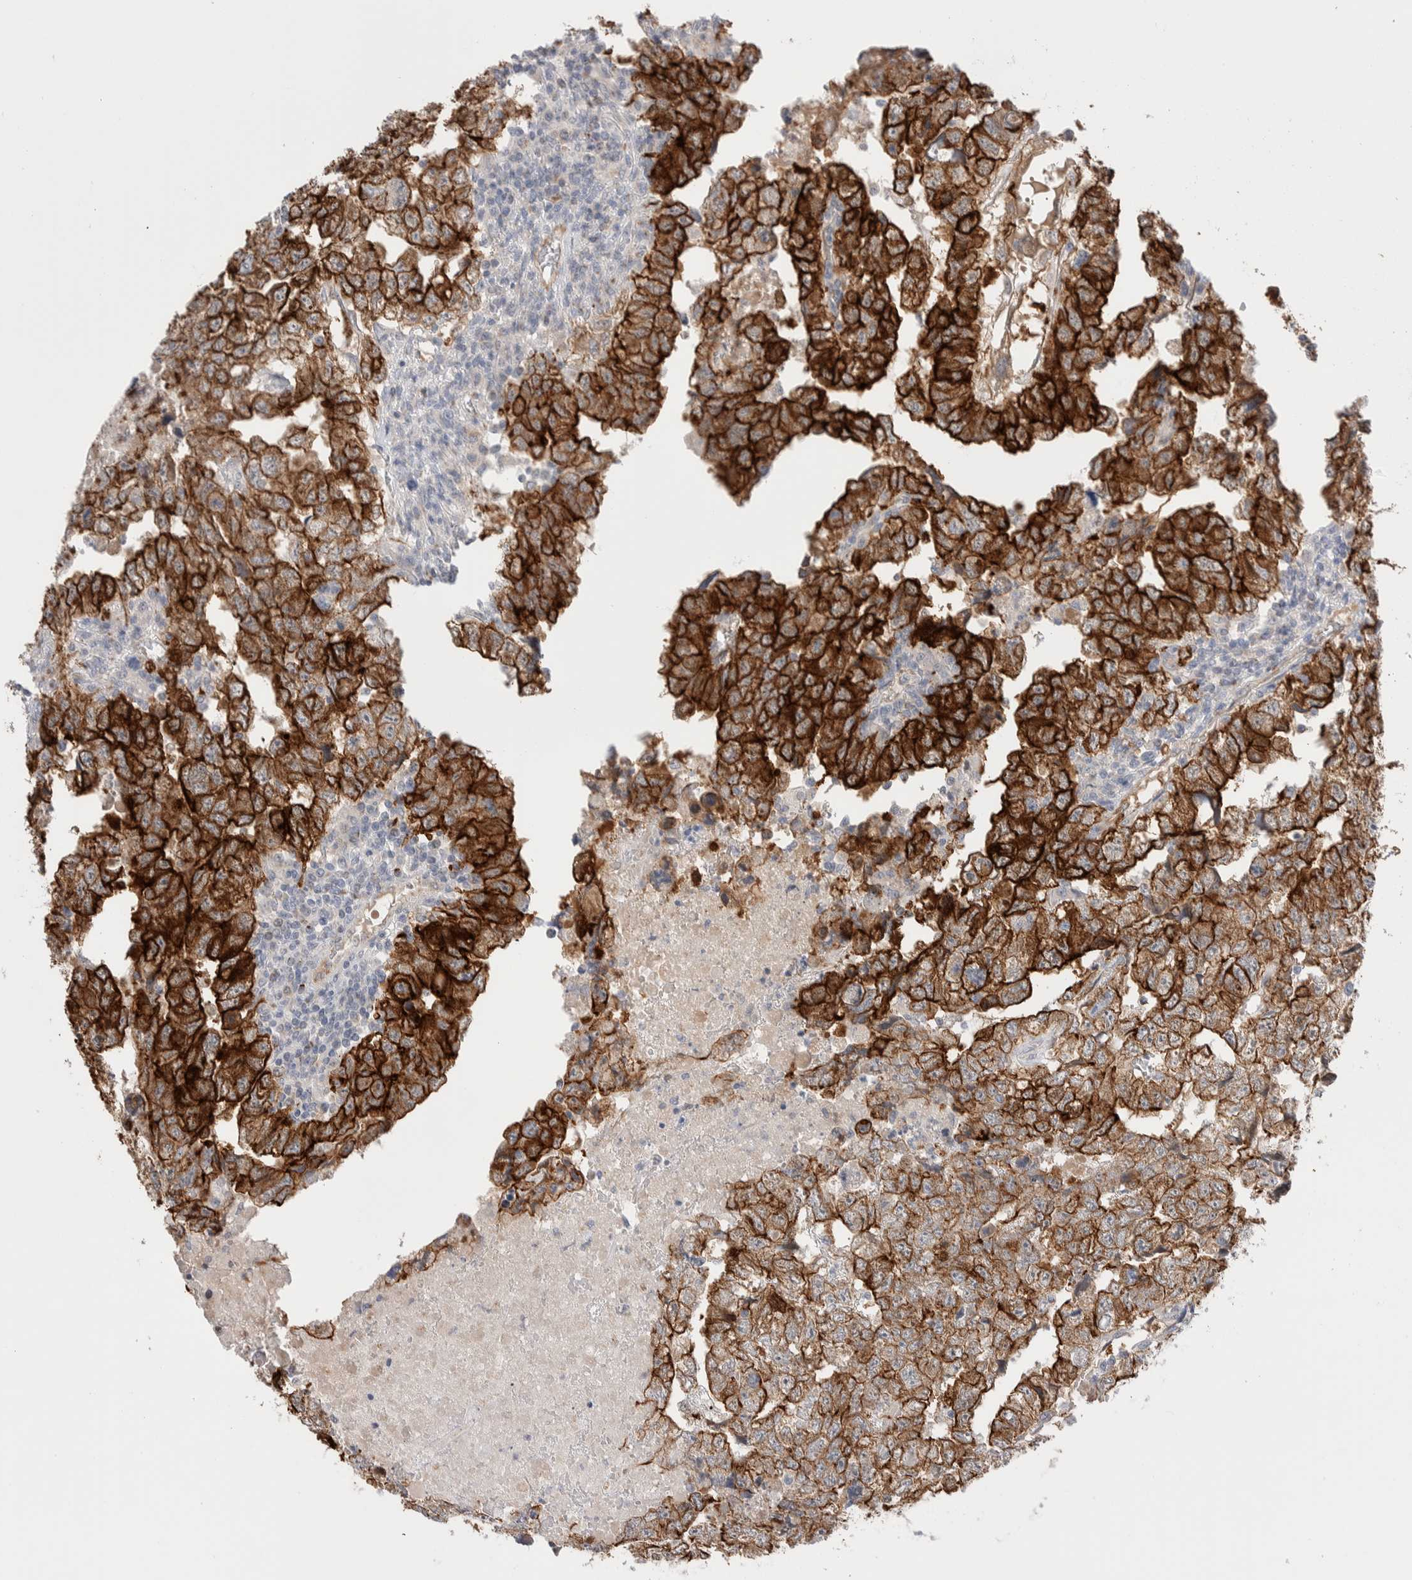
{"staining": {"intensity": "strong", "quantity": ">75%", "location": "cytoplasmic/membranous"}, "tissue": "testis cancer", "cell_type": "Tumor cells", "image_type": "cancer", "snomed": [{"axis": "morphology", "description": "Carcinoma, Embryonal, NOS"}, {"axis": "topography", "description": "Testis"}], "caption": "Testis embryonal carcinoma stained with a brown dye demonstrates strong cytoplasmic/membranous positive expression in approximately >75% of tumor cells.", "gene": "C1orf112", "patient": {"sex": "male", "age": 36}}